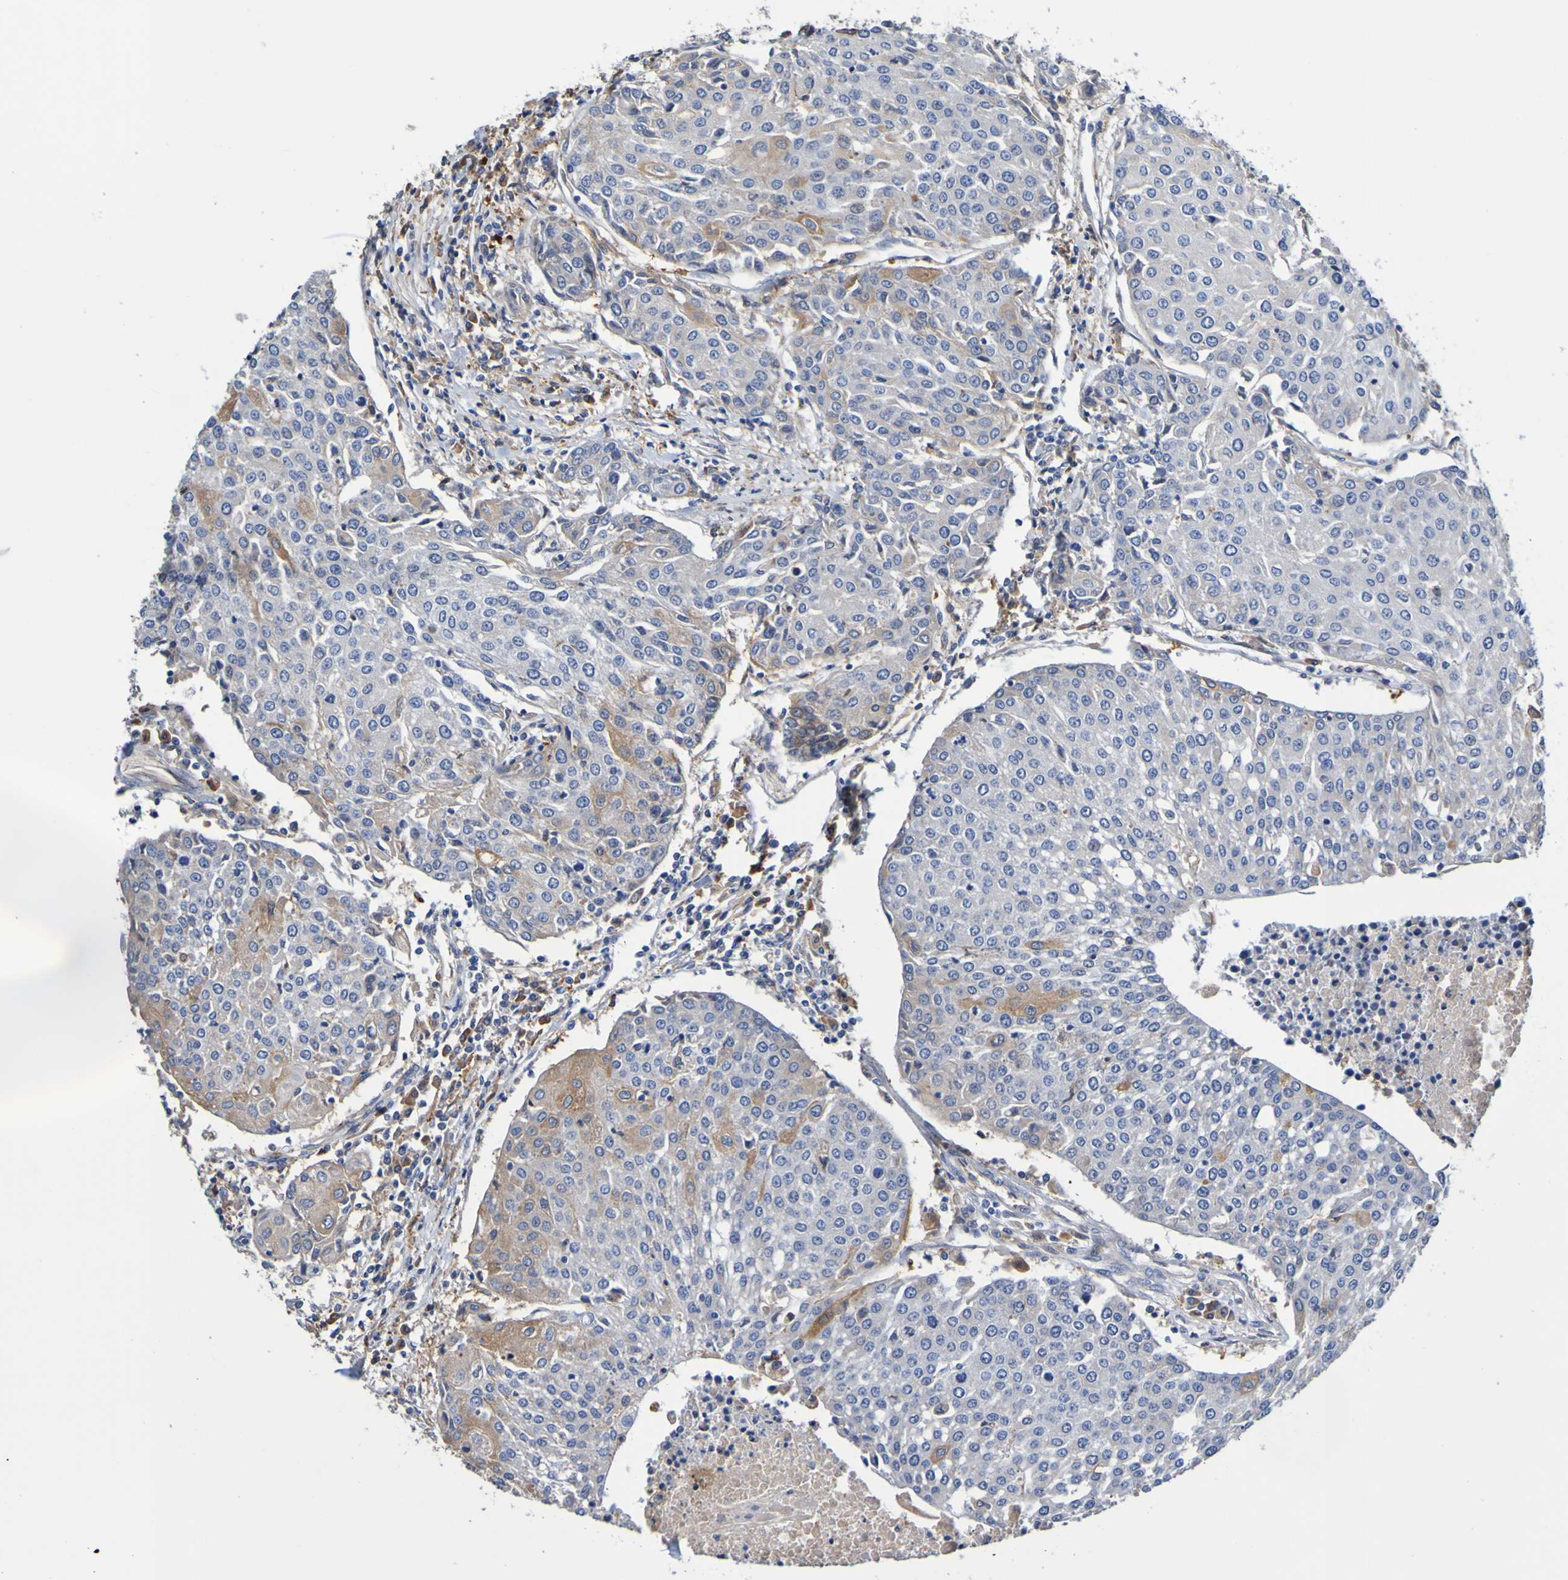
{"staining": {"intensity": "weak", "quantity": ">75%", "location": "cytoplasmic/membranous"}, "tissue": "urothelial cancer", "cell_type": "Tumor cells", "image_type": "cancer", "snomed": [{"axis": "morphology", "description": "Urothelial carcinoma, High grade"}, {"axis": "topography", "description": "Urinary bladder"}], "caption": "Approximately >75% of tumor cells in high-grade urothelial carcinoma demonstrate weak cytoplasmic/membranous protein positivity as visualized by brown immunohistochemical staining.", "gene": "METAP2", "patient": {"sex": "female", "age": 85}}